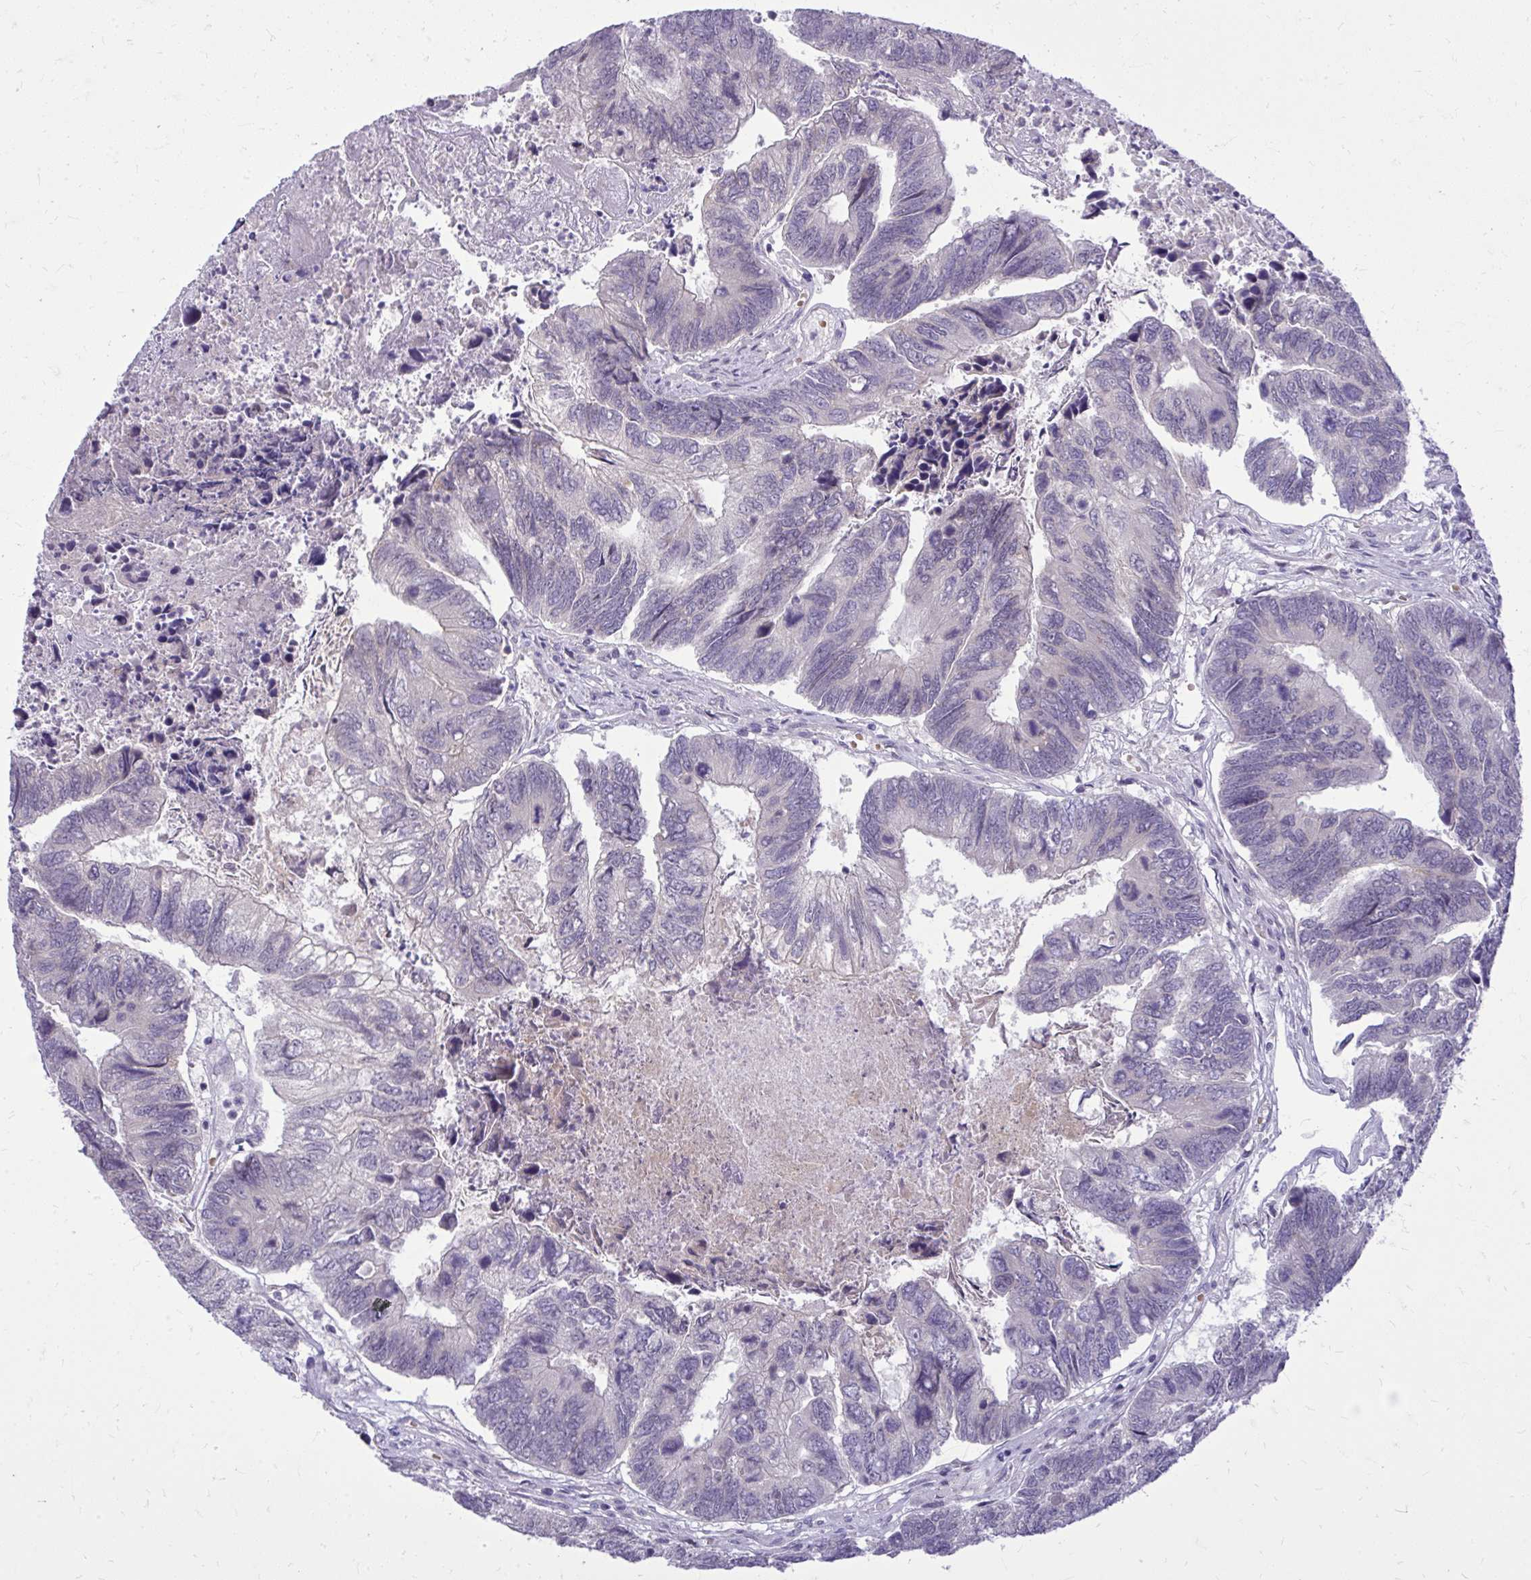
{"staining": {"intensity": "negative", "quantity": "none", "location": "none"}, "tissue": "colorectal cancer", "cell_type": "Tumor cells", "image_type": "cancer", "snomed": [{"axis": "morphology", "description": "Adenocarcinoma, NOS"}, {"axis": "topography", "description": "Colon"}], "caption": "The IHC micrograph has no significant positivity in tumor cells of colorectal cancer (adenocarcinoma) tissue.", "gene": "DPY19L1", "patient": {"sex": "female", "age": 67}}